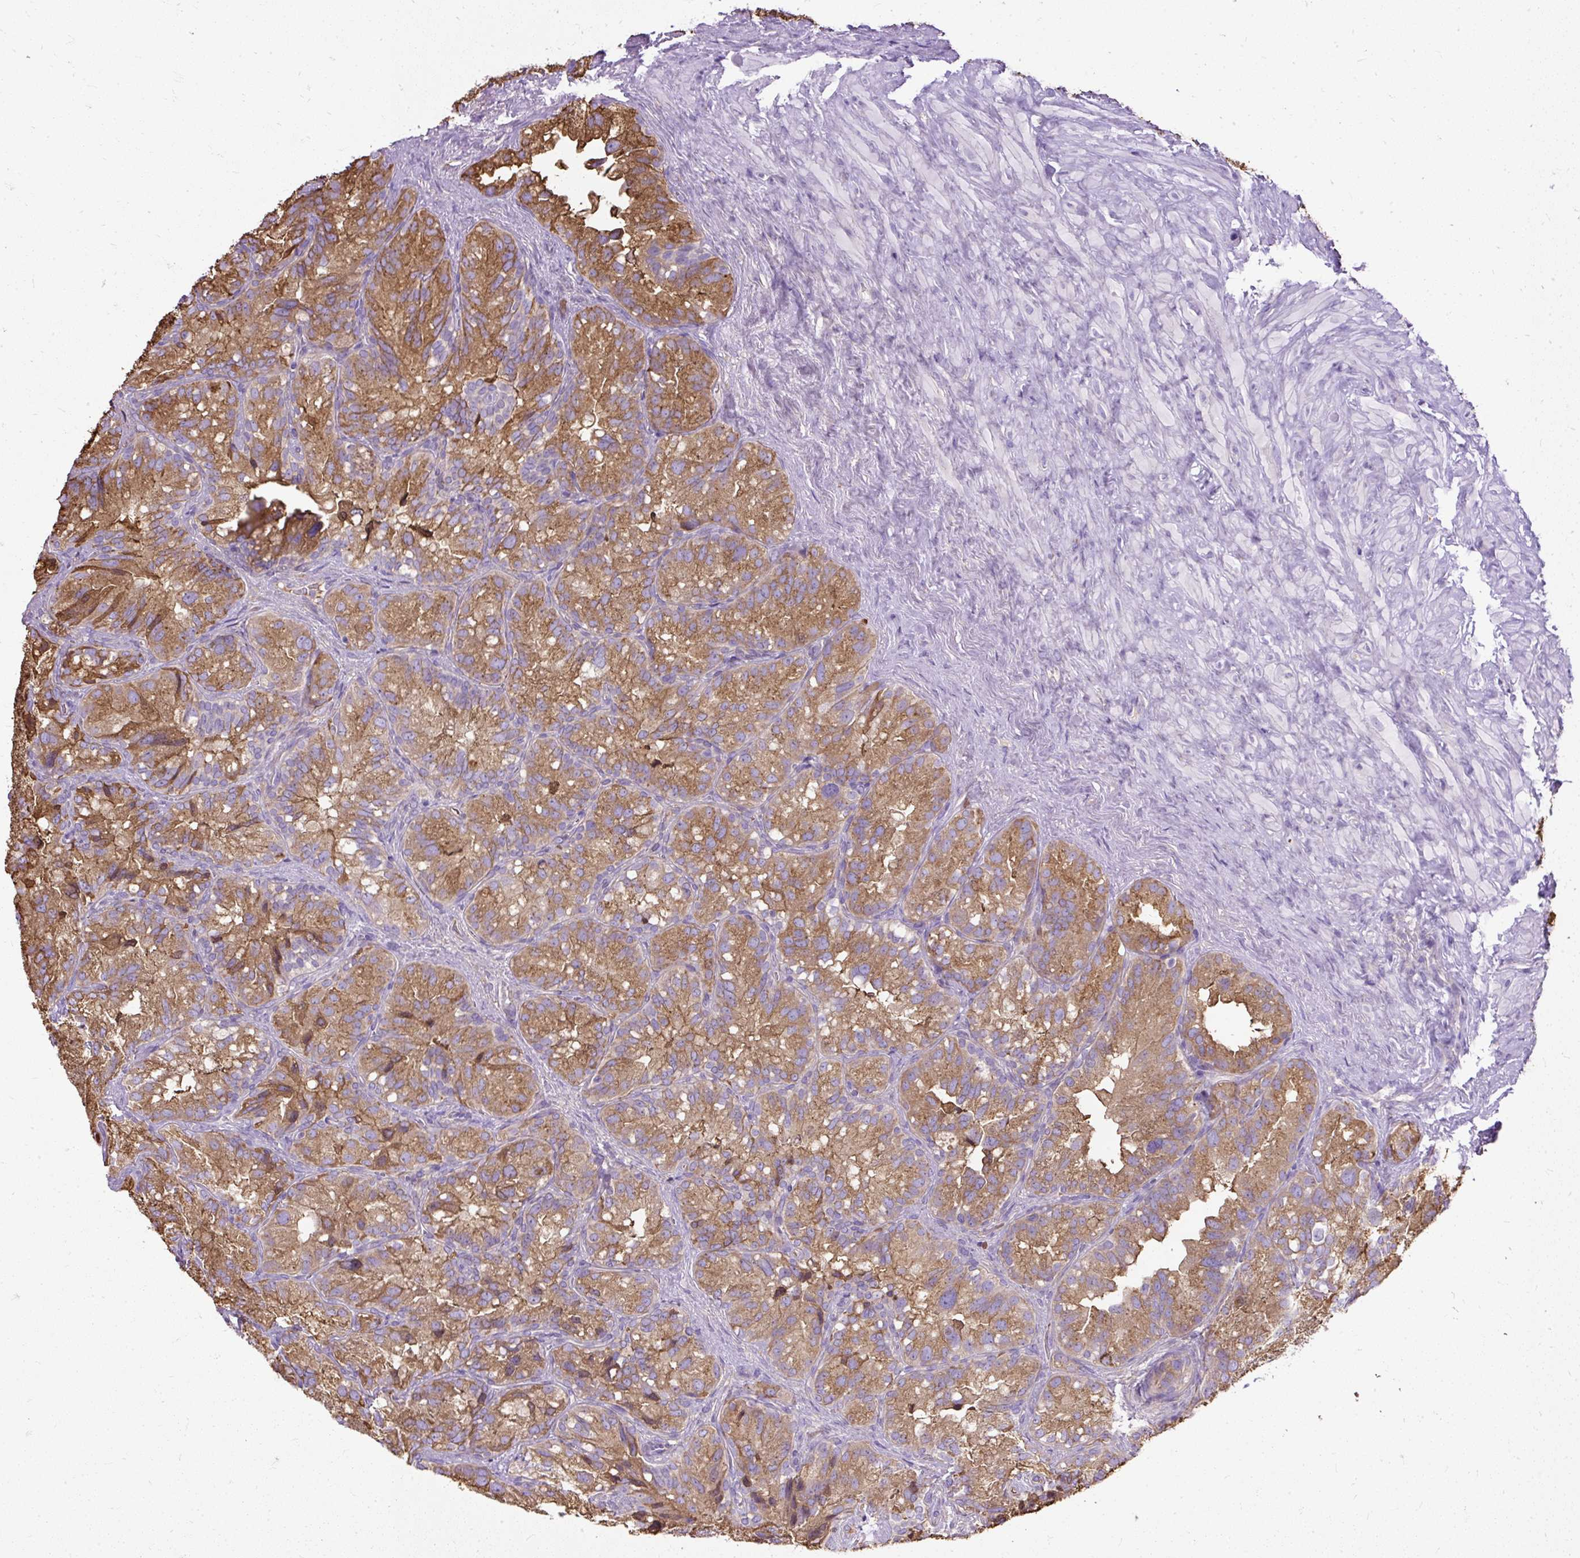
{"staining": {"intensity": "strong", "quantity": ">75%", "location": "cytoplasmic/membranous"}, "tissue": "seminal vesicle", "cell_type": "Glandular cells", "image_type": "normal", "snomed": [{"axis": "morphology", "description": "Normal tissue, NOS"}, {"axis": "topography", "description": "Seminal veicle"}], "caption": "Protein expression by immunohistochemistry displays strong cytoplasmic/membranous expression in about >75% of glandular cells in unremarkable seminal vesicle.", "gene": "AMFR", "patient": {"sex": "male", "age": 69}}